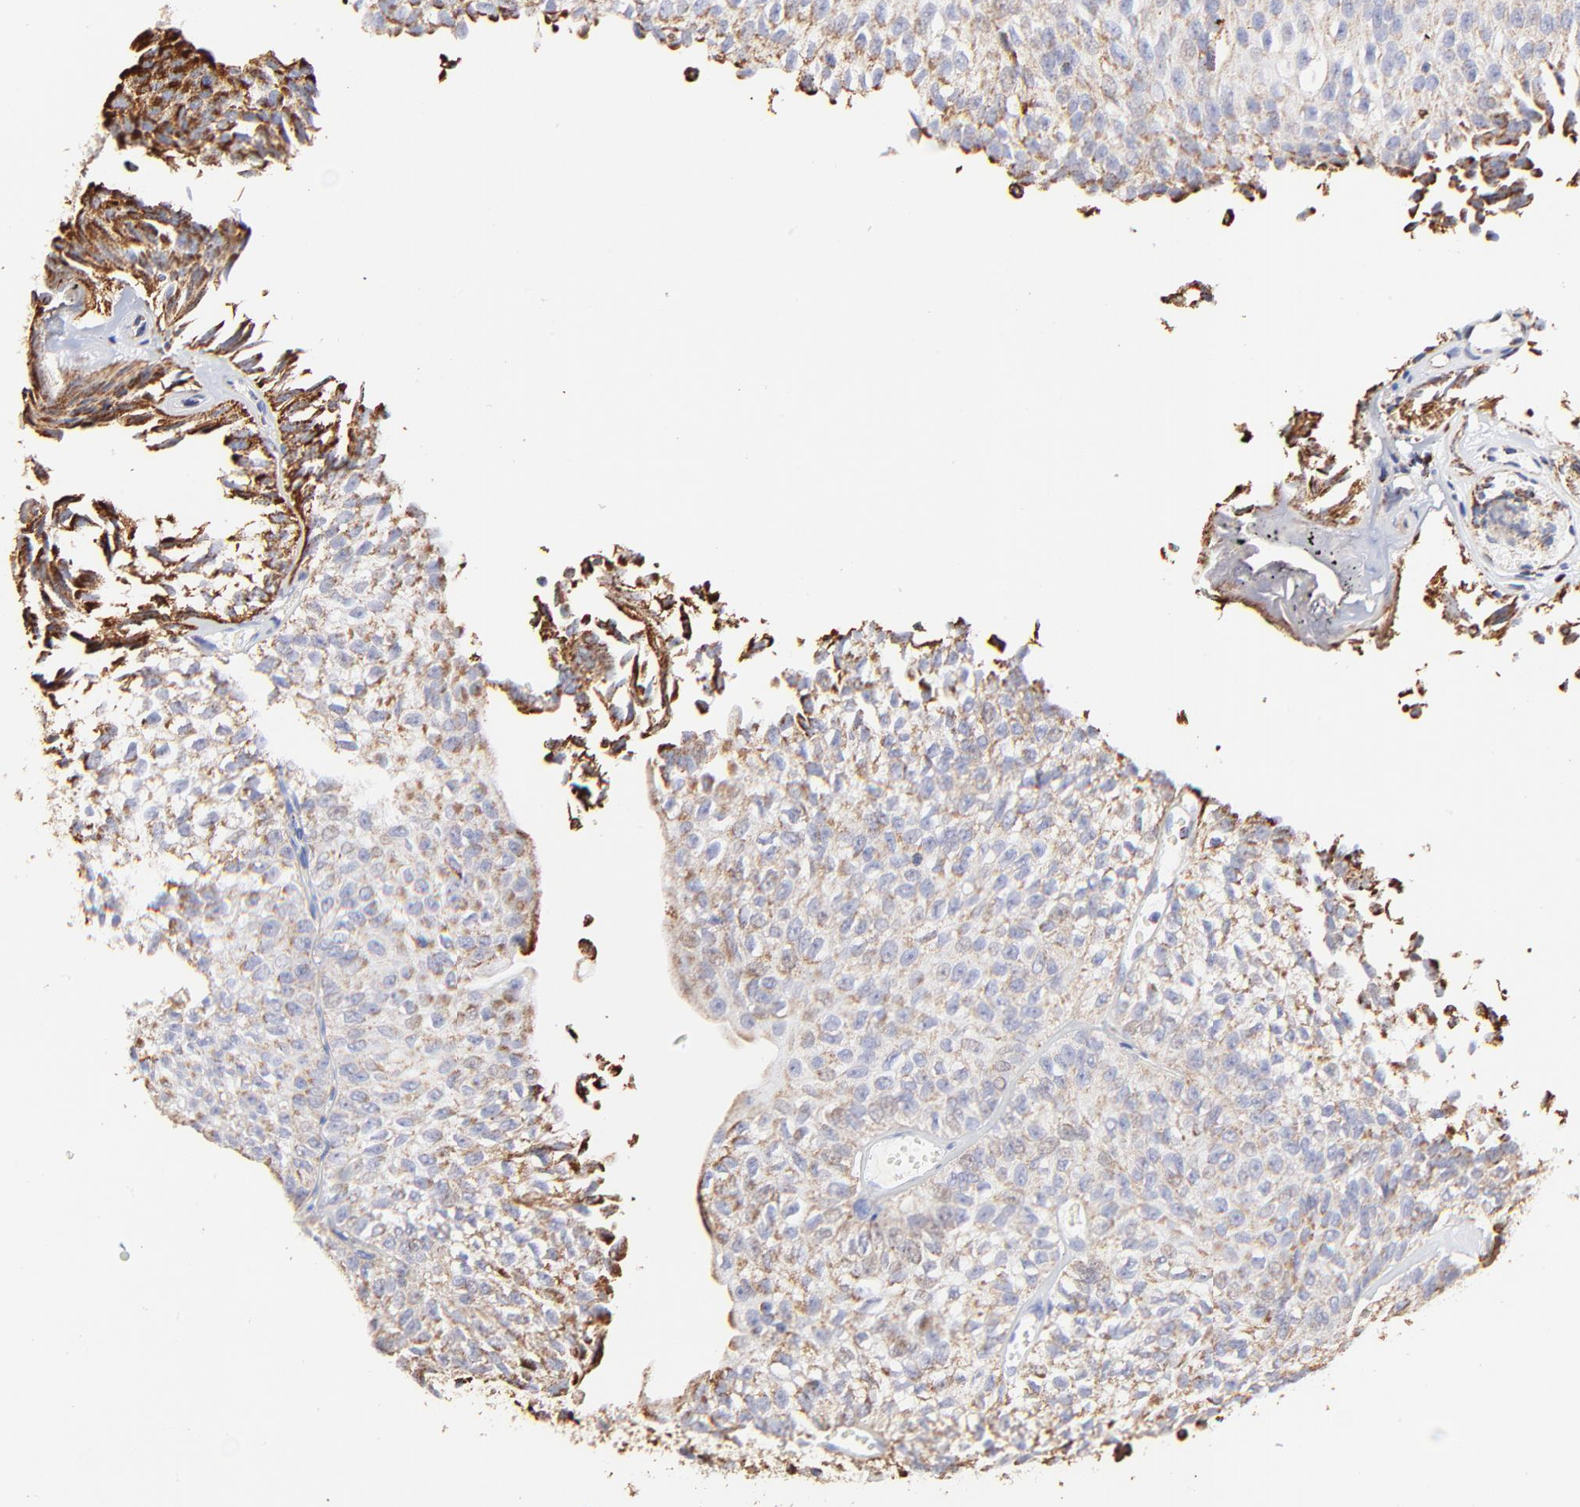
{"staining": {"intensity": "moderate", "quantity": ">75%", "location": "cytoplasmic/membranous"}, "tissue": "urothelial cancer", "cell_type": "Tumor cells", "image_type": "cancer", "snomed": [{"axis": "morphology", "description": "Urothelial carcinoma, Low grade"}, {"axis": "topography", "description": "Urinary bladder"}], "caption": "IHC image of urothelial cancer stained for a protein (brown), which displays medium levels of moderate cytoplasmic/membranous staining in about >75% of tumor cells.", "gene": "COX4I1", "patient": {"sex": "male", "age": 76}}